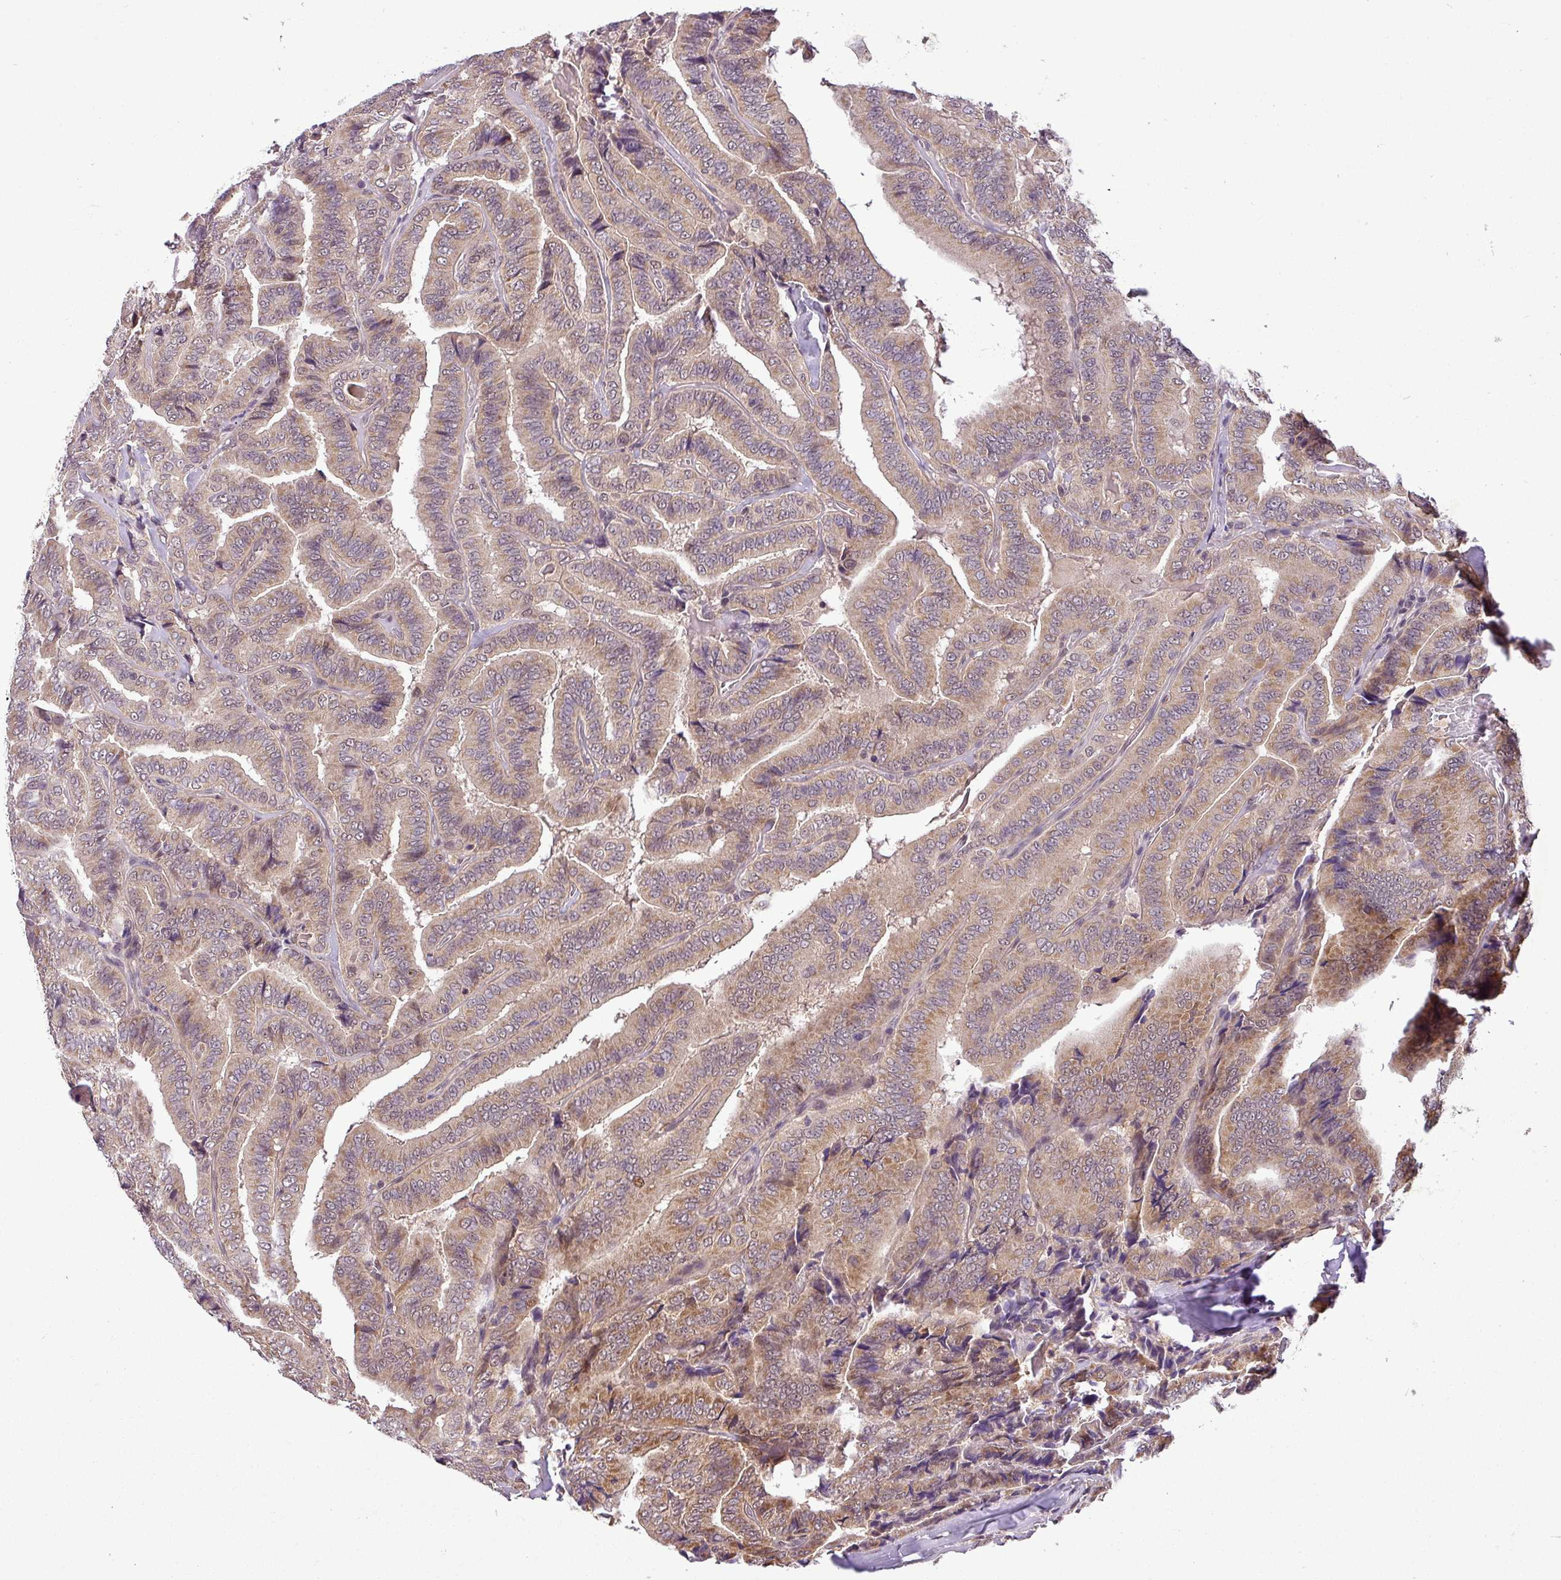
{"staining": {"intensity": "moderate", "quantity": ">75%", "location": "cytoplasmic/membranous"}, "tissue": "thyroid cancer", "cell_type": "Tumor cells", "image_type": "cancer", "snomed": [{"axis": "morphology", "description": "Papillary adenocarcinoma, NOS"}, {"axis": "topography", "description": "Thyroid gland"}], "caption": "Human thyroid cancer stained with a protein marker exhibits moderate staining in tumor cells.", "gene": "MFHAS1", "patient": {"sex": "male", "age": 61}}